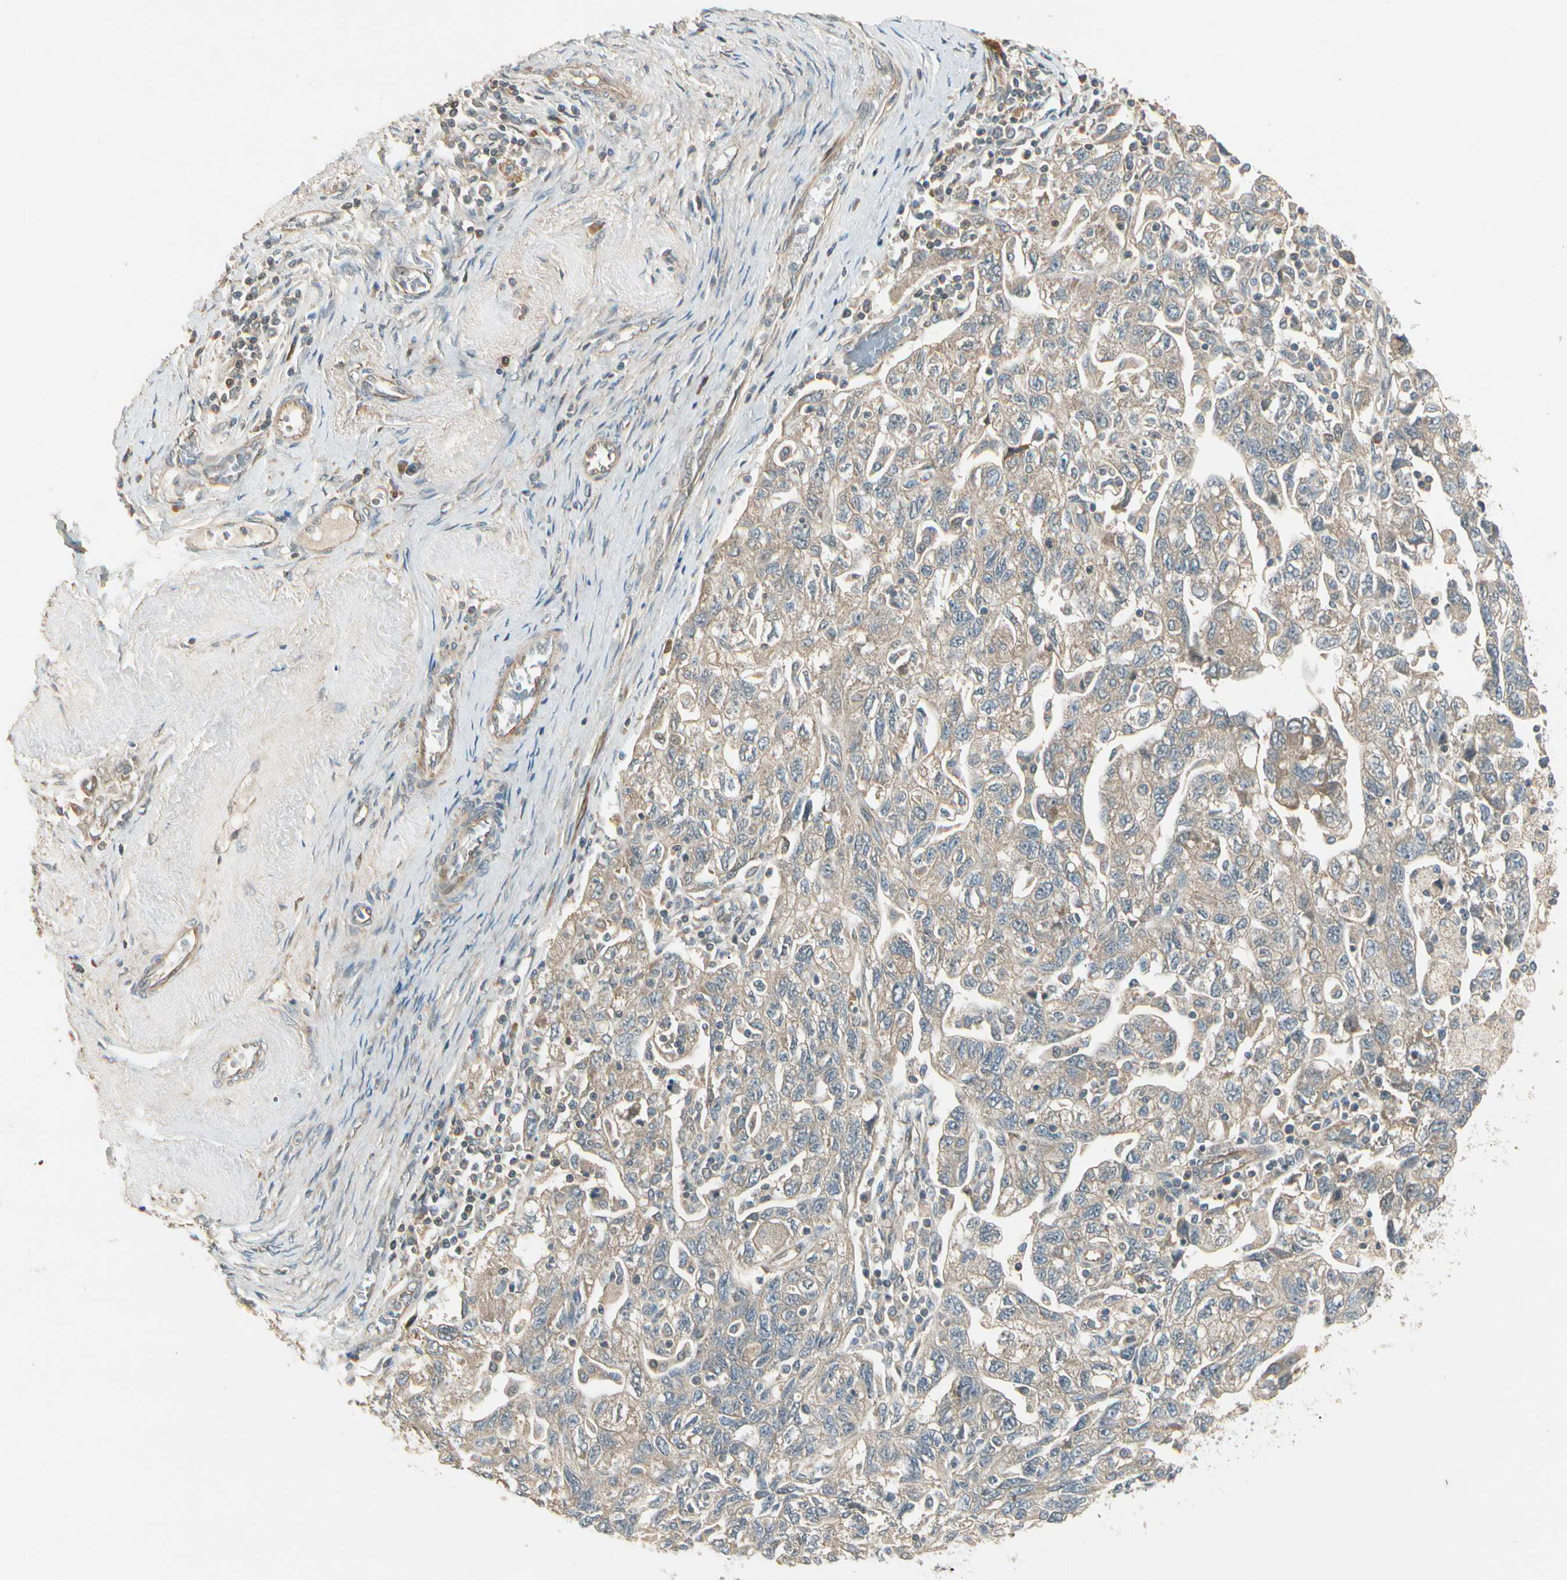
{"staining": {"intensity": "weak", "quantity": ">75%", "location": "cytoplasmic/membranous"}, "tissue": "ovarian cancer", "cell_type": "Tumor cells", "image_type": "cancer", "snomed": [{"axis": "morphology", "description": "Carcinoma, NOS"}, {"axis": "morphology", "description": "Cystadenocarcinoma, serous, NOS"}, {"axis": "topography", "description": "Ovary"}], "caption": "Immunohistochemical staining of human ovarian cancer (serous cystadenocarcinoma) reveals weak cytoplasmic/membranous protein staining in about >75% of tumor cells.", "gene": "ACVR1", "patient": {"sex": "female", "age": 69}}